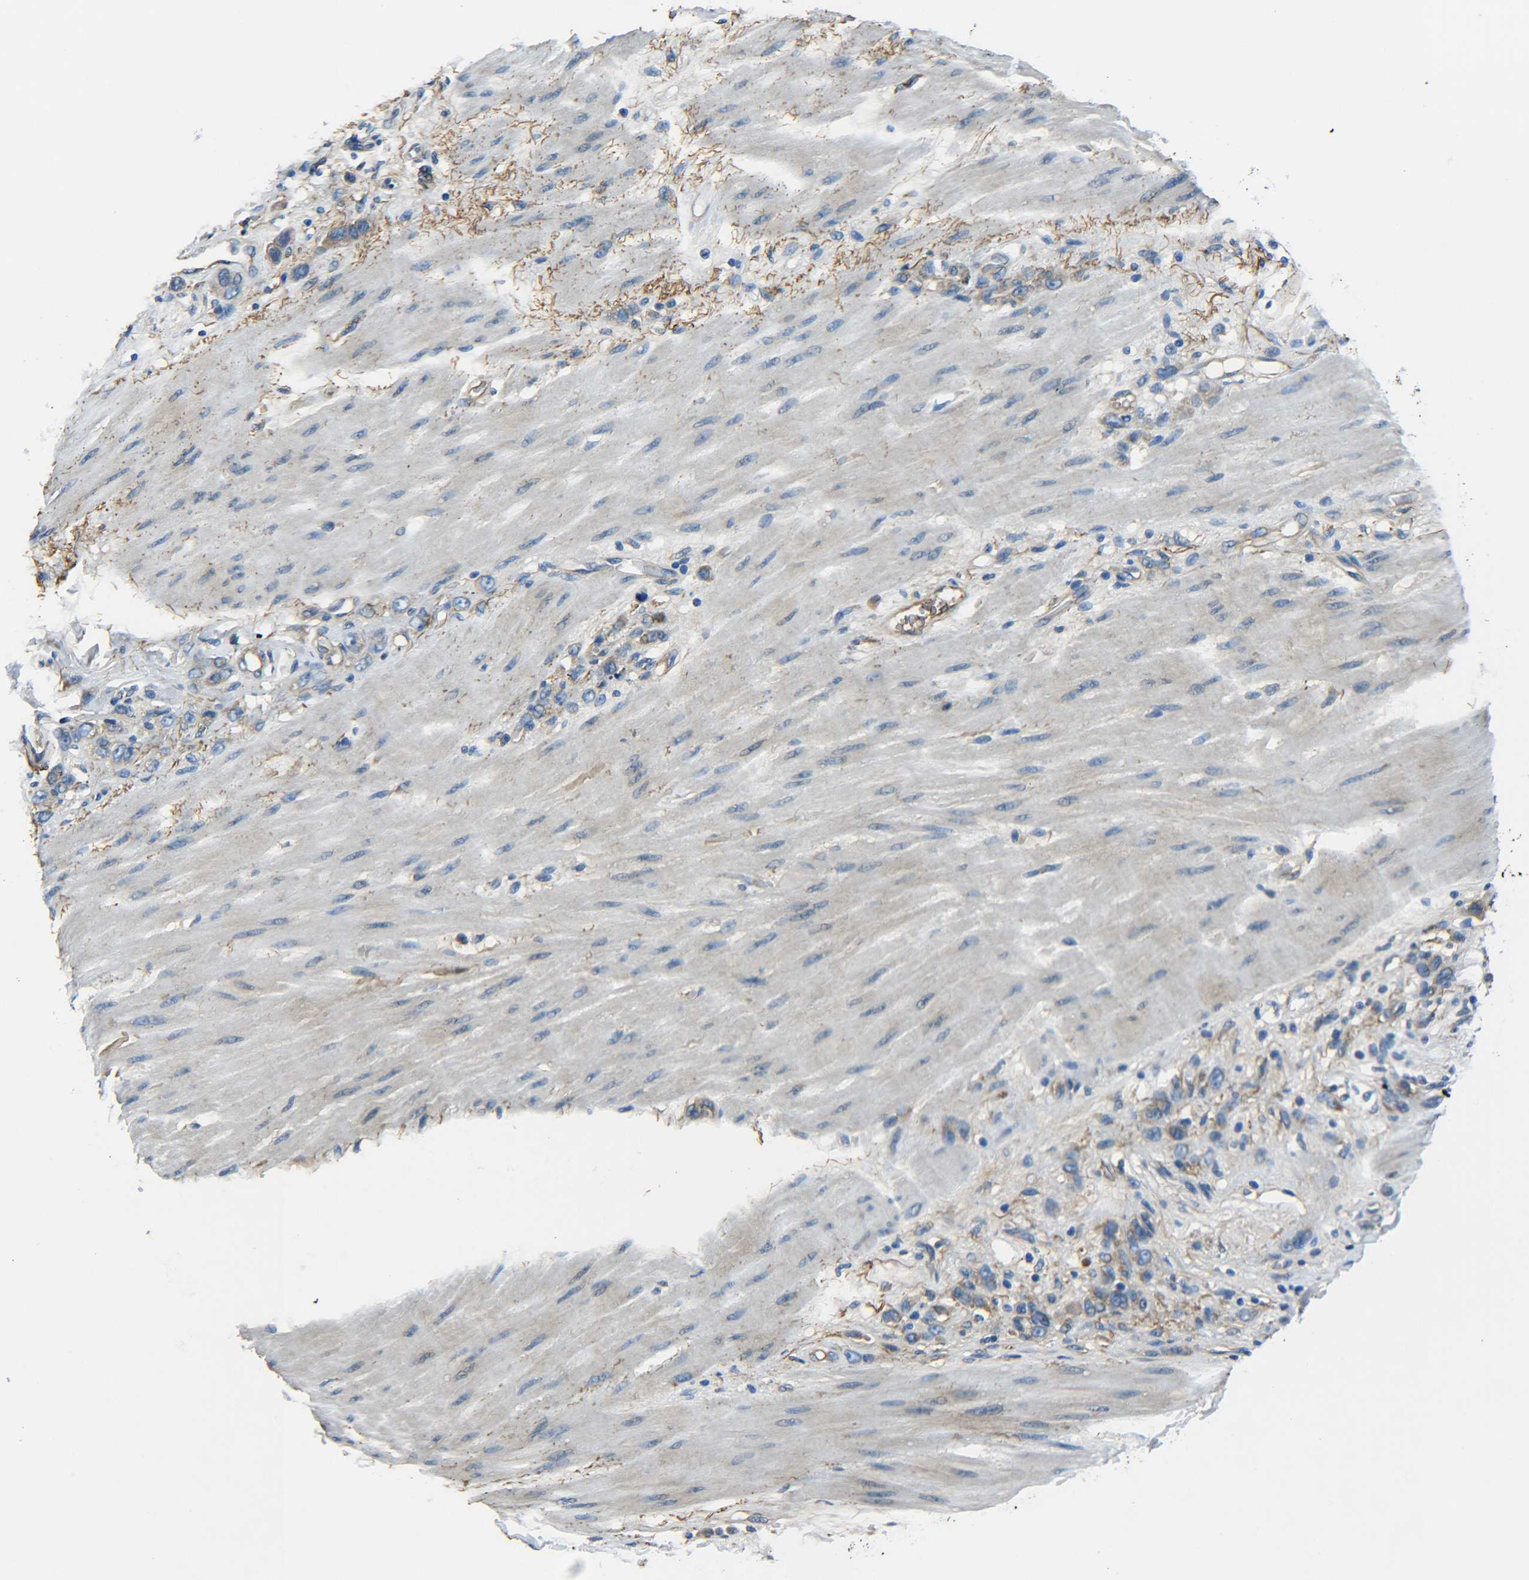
{"staining": {"intensity": "weak", "quantity": "<25%", "location": "cytoplasmic/membranous"}, "tissue": "stomach cancer", "cell_type": "Tumor cells", "image_type": "cancer", "snomed": [{"axis": "morphology", "description": "Adenocarcinoma, NOS"}, {"axis": "topography", "description": "Stomach"}], "caption": "IHC of human stomach cancer (adenocarcinoma) exhibits no positivity in tumor cells.", "gene": "PREB", "patient": {"sex": "male", "age": 82}}